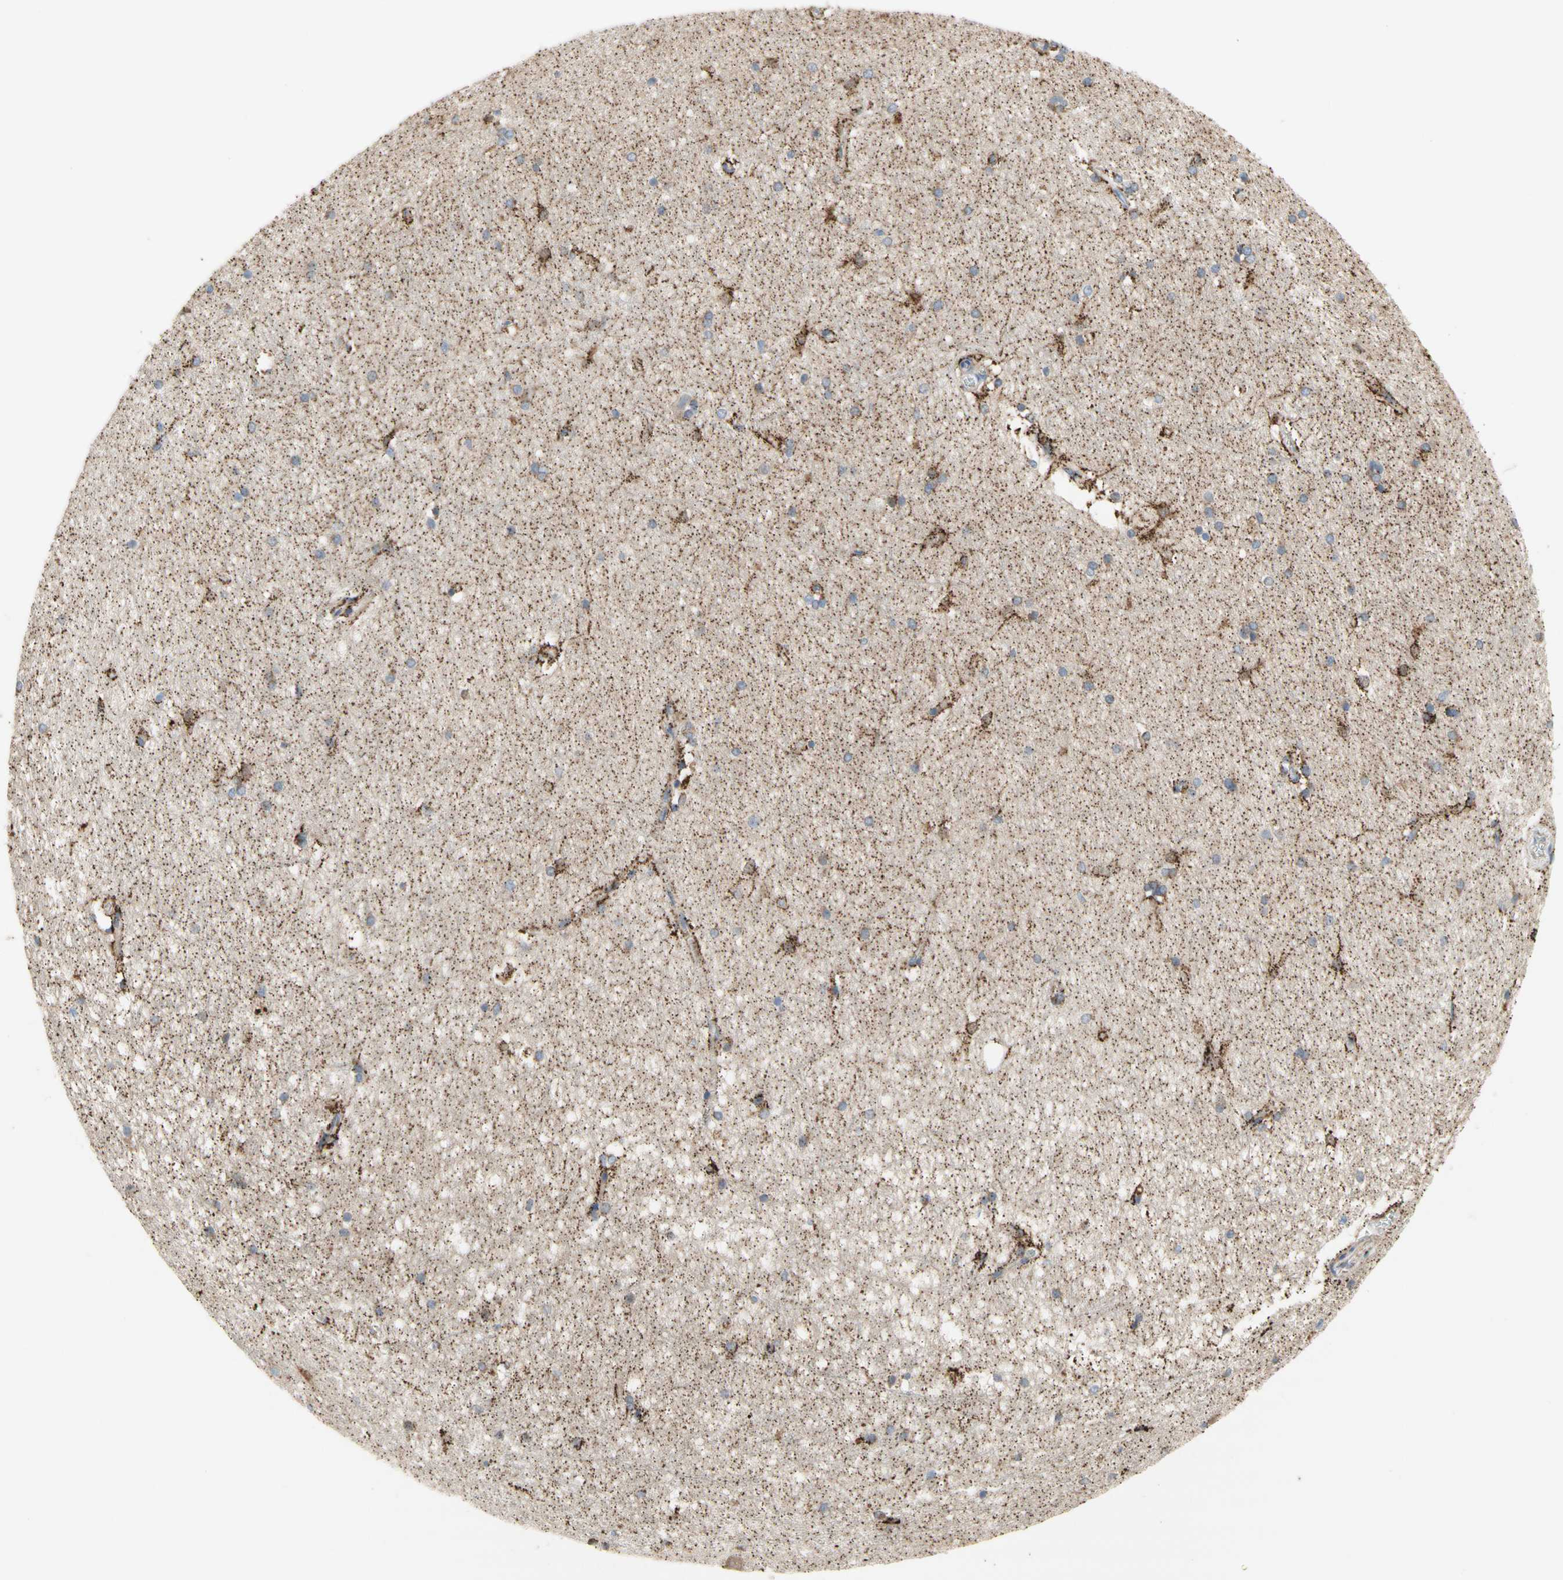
{"staining": {"intensity": "moderate", "quantity": "25%-75%", "location": "cytoplasmic/membranous"}, "tissue": "hippocampus", "cell_type": "Glial cells", "image_type": "normal", "snomed": [{"axis": "morphology", "description": "Normal tissue, NOS"}, {"axis": "topography", "description": "Hippocampus"}], "caption": "Immunohistochemical staining of benign hippocampus demonstrates moderate cytoplasmic/membranous protein positivity in approximately 25%-75% of glial cells. (brown staining indicates protein expression, while blue staining denotes nuclei).", "gene": "URB2", "patient": {"sex": "female", "age": 19}}